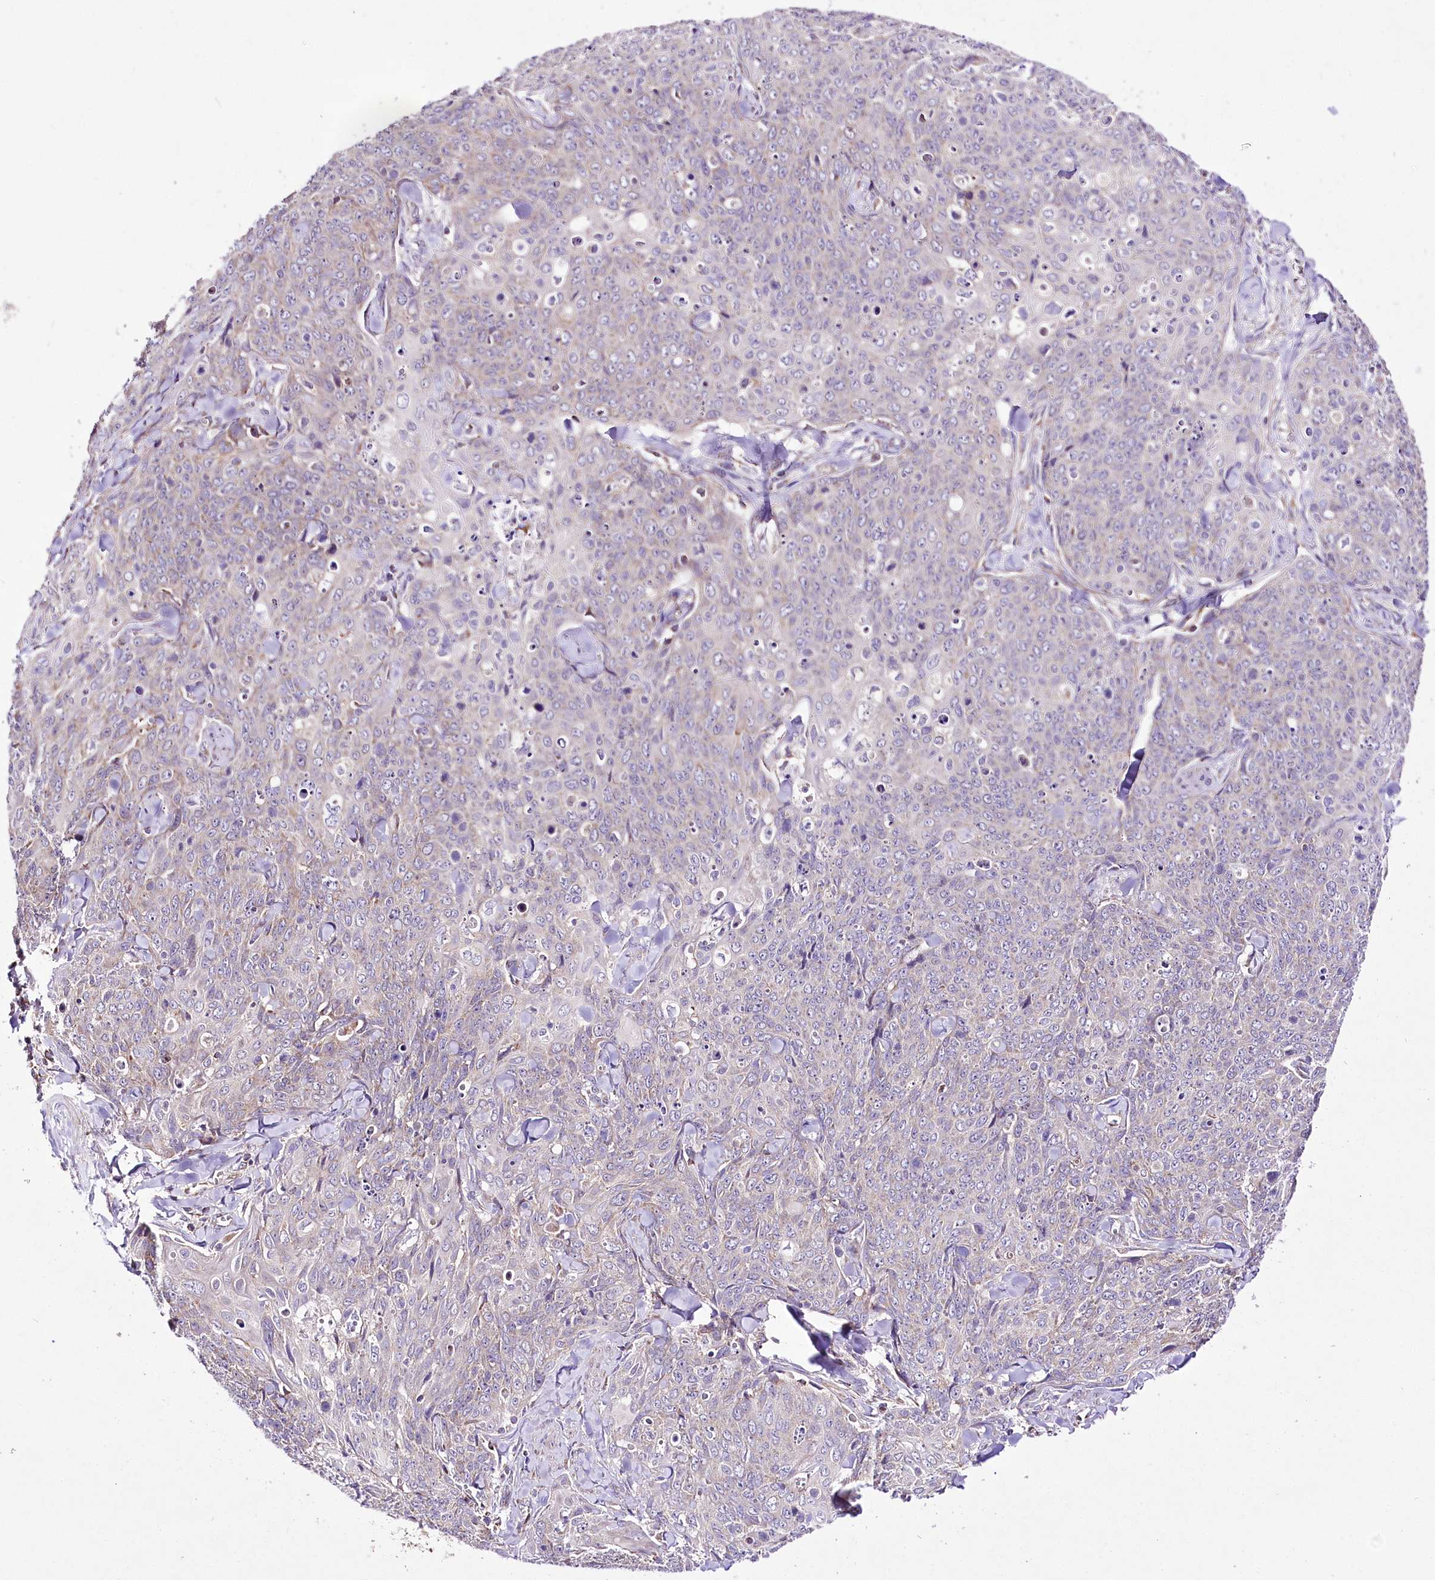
{"staining": {"intensity": "weak", "quantity": "<25%", "location": "cytoplasmic/membranous"}, "tissue": "skin cancer", "cell_type": "Tumor cells", "image_type": "cancer", "snomed": [{"axis": "morphology", "description": "Squamous cell carcinoma, NOS"}, {"axis": "topography", "description": "Skin"}, {"axis": "topography", "description": "Vulva"}], "caption": "A high-resolution image shows IHC staining of skin cancer, which reveals no significant expression in tumor cells.", "gene": "ATE1", "patient": {"sex": "female", "age": 85}}